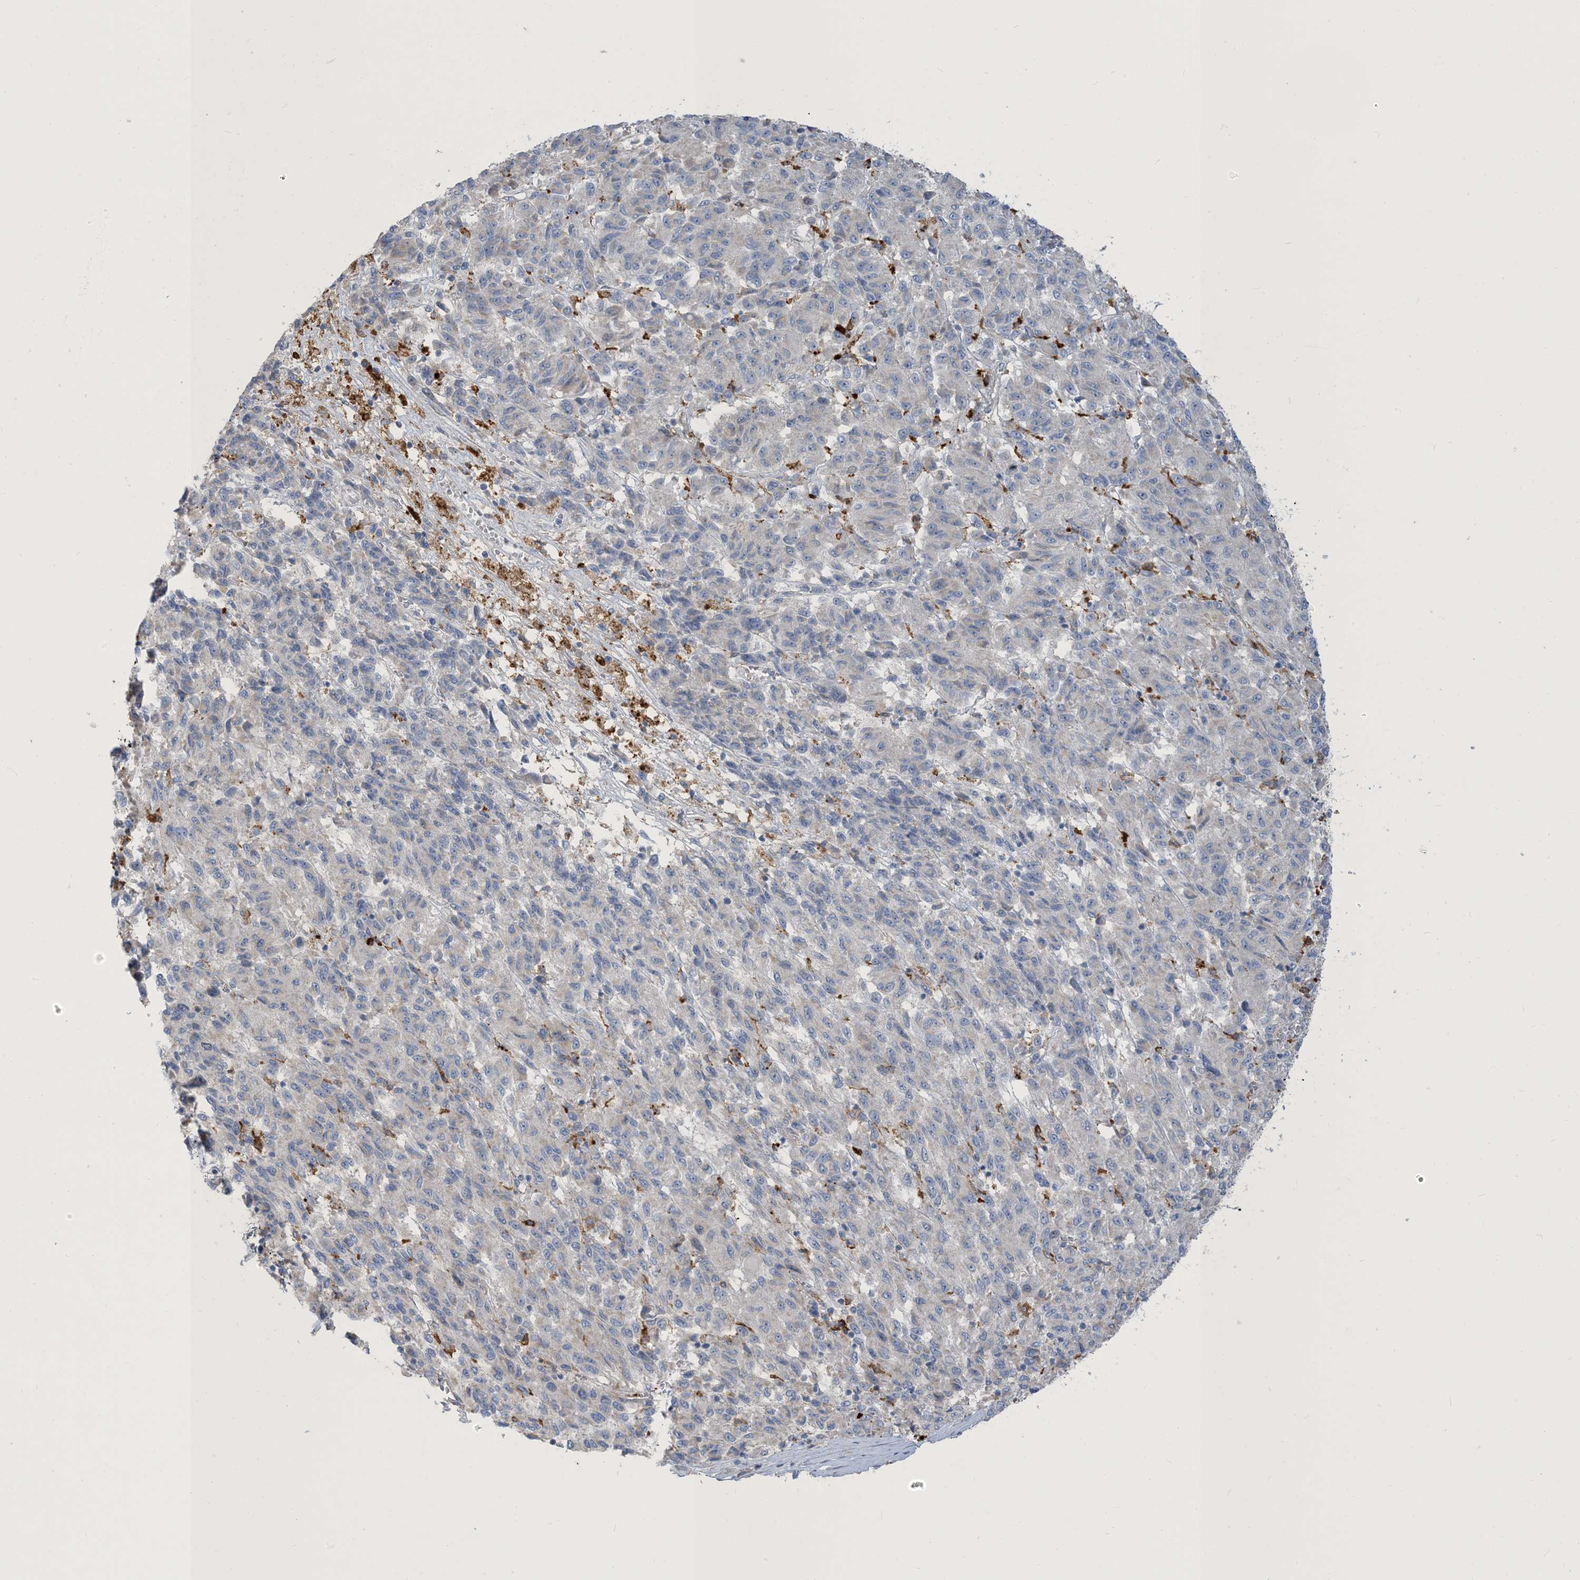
{"staining": {"intensity": "negative", "quantity": "none", "location": "none"}, "tissue": "melanoma", "cell_type": "Tumor cells", "image_type": "cancer", "snomed": [{"axis": "morphology", "description": "Malignant melanoma, Metastatic site"}, {"axis": "topography", "description": "Lung"}], "caption": "This is a photomicrograph of immunohistochemistry staining of melanoma, which shows no staining in tumor cells.", "gene": "PEAR1", "patient": {"sex": "male", "age": 64}}